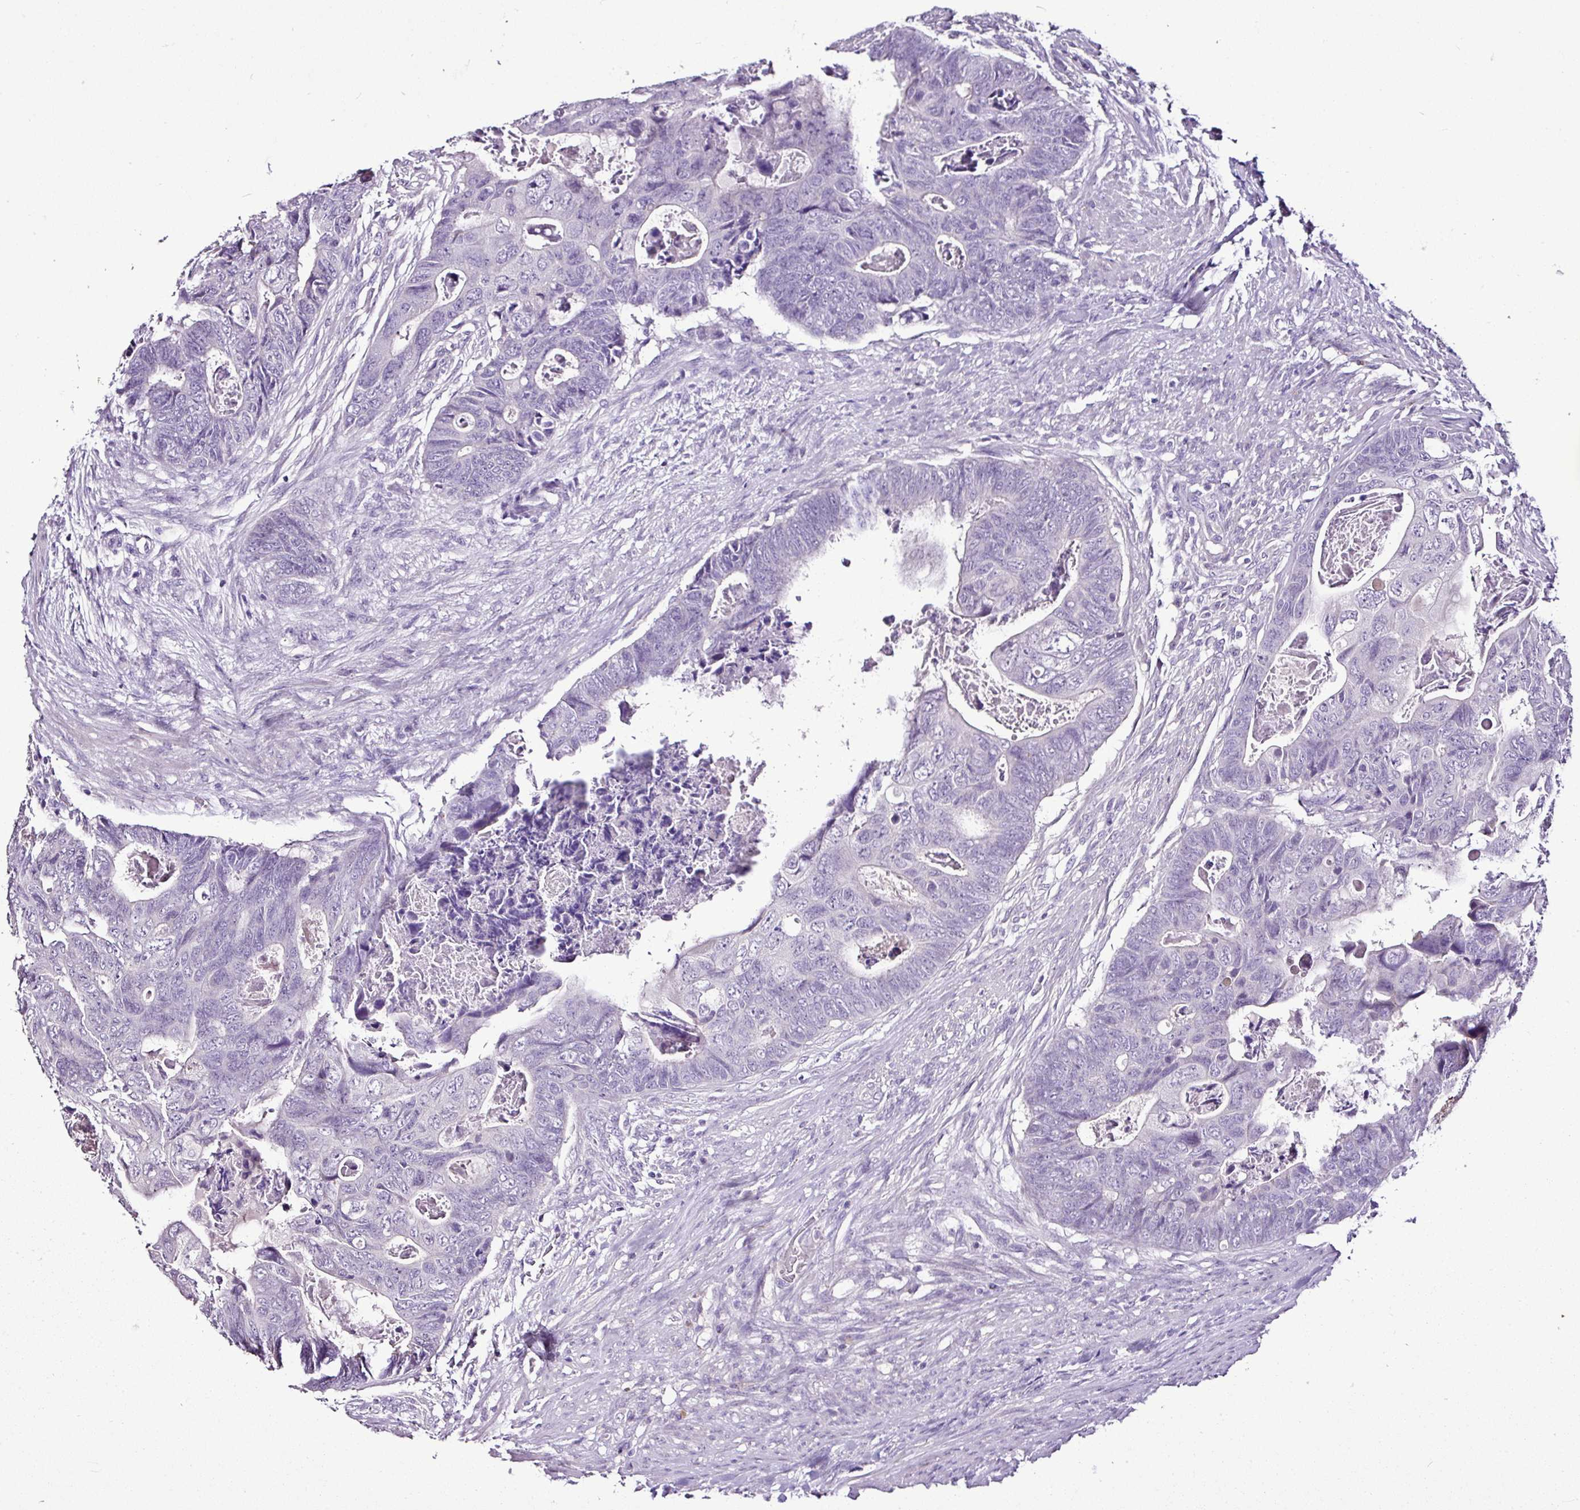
{"staining": {"intensity": "negative", "quantity": "none", "location": "none"}, "tissue": "colorectal cancer", "cell_type": "Tumor cells", "image_type": "cancer", "snomed": [{"axis": "morphology", "description": "Adenocarcinoma, NOS"}, {"axis": "topography", "description": "Rectum"}], "caption": "Immunohistochemistry (IHC) histopathology image of neoplastic tissue: colorectal cancer stained with DAB (3,3'-diaminobenzidine) displays no significant protein positivity in tumor cells. (Brightfield microscopy of DAB (3,3'-diaminobenzidine) immunohistochemistry at high magnification).", "gene": "ESR1", "patient": {"sex": "female", "age": 78}}